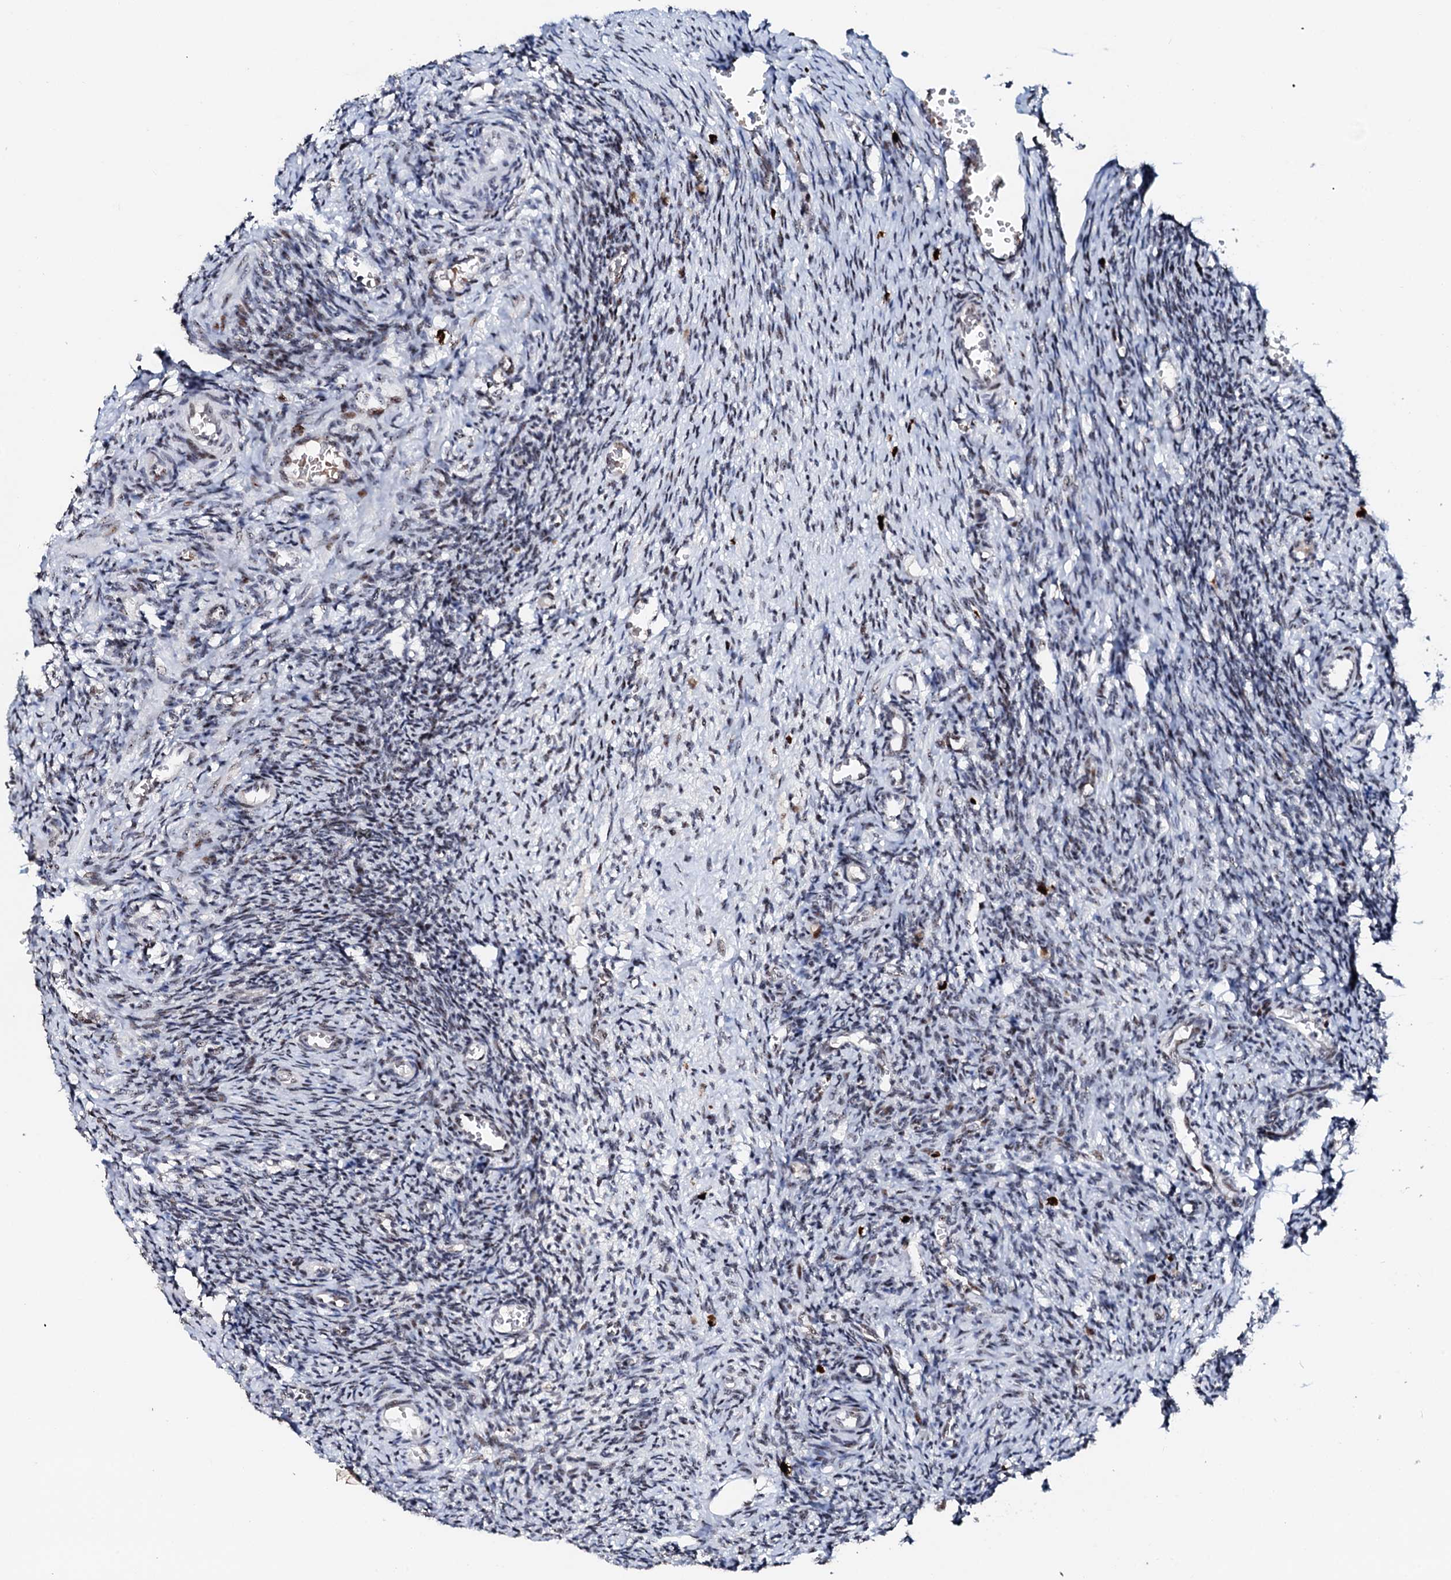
{"staining": {"intensity": "negative", "quantity": "none", "location": "none"}, "tissue": "ovary", "cell_type": "Follicle cells", "image_type": "normal", "snomed": [{"axis": "morphology", "description": "Normal tissue, NOS"}, {"axis": "topography", "description": "Ovary"}], "caption": "The histopathology image reveals no staining of follicle cells in unremarkable ovary. (DAB (3,3'-diaminobenzidine) immunohistochemistry (IHC) visualized using brightfield microscopy, high magnification).", "gene": "NEUROG3", "patient": {"sex": "female", "age": 27}}